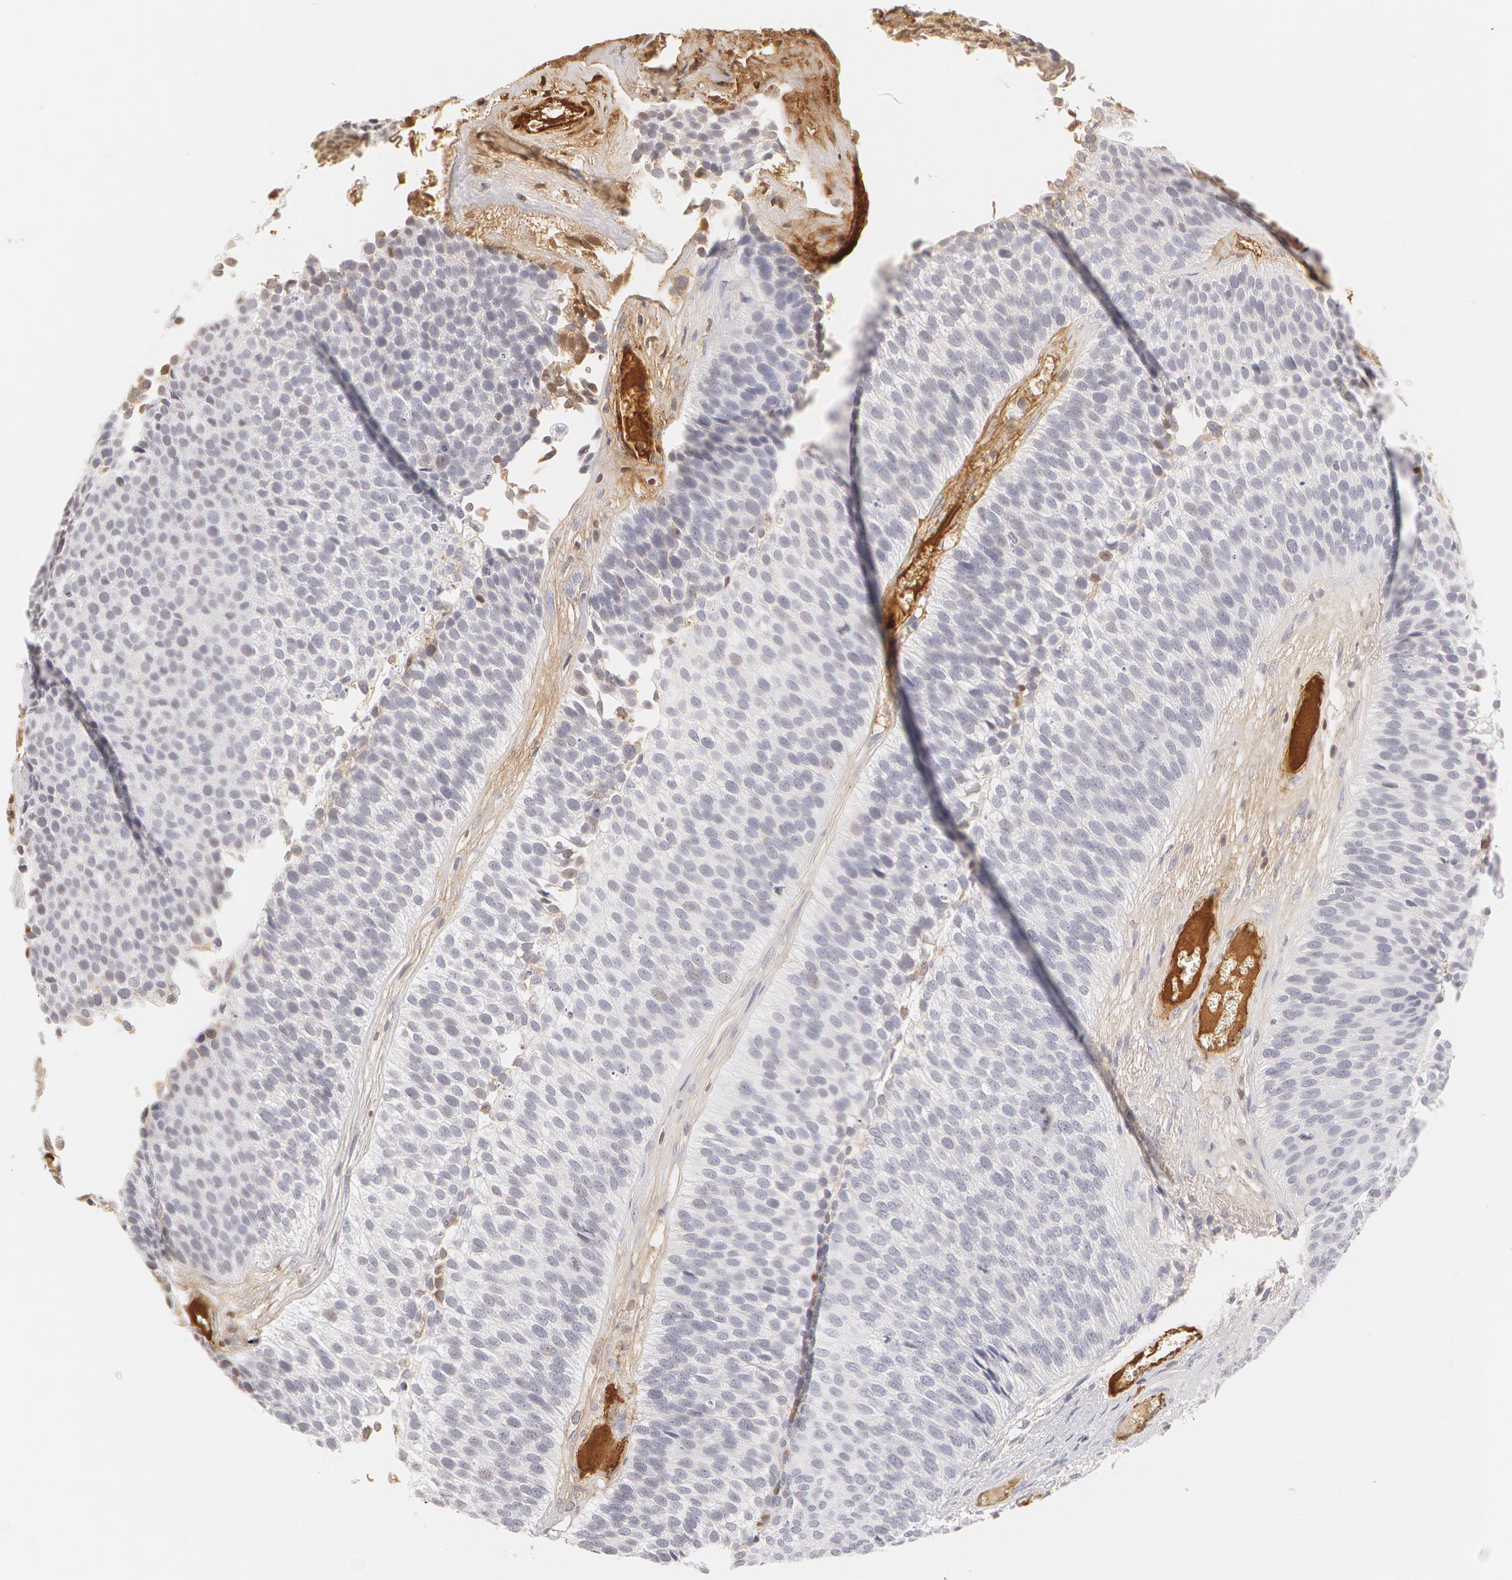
{"staining": {"intensity": "negative", "quantity": "none", "location": "none"}, "tissue": "urothelial cancer", "cell_type": "Tumor cells", "image_type": "cancer", "snomed": [{"axis": "morphology", "description": "Urothelial carcinoma, Low grade"}, {"axis": "topography", "description": "Urinary bladder"}], "caption": "A photomicrograph of urothelial cancer stained for a protein reveals no brown staining in tumor cells.", "gene": "VWF", "patient": {"sex": "male", "age": 84}}